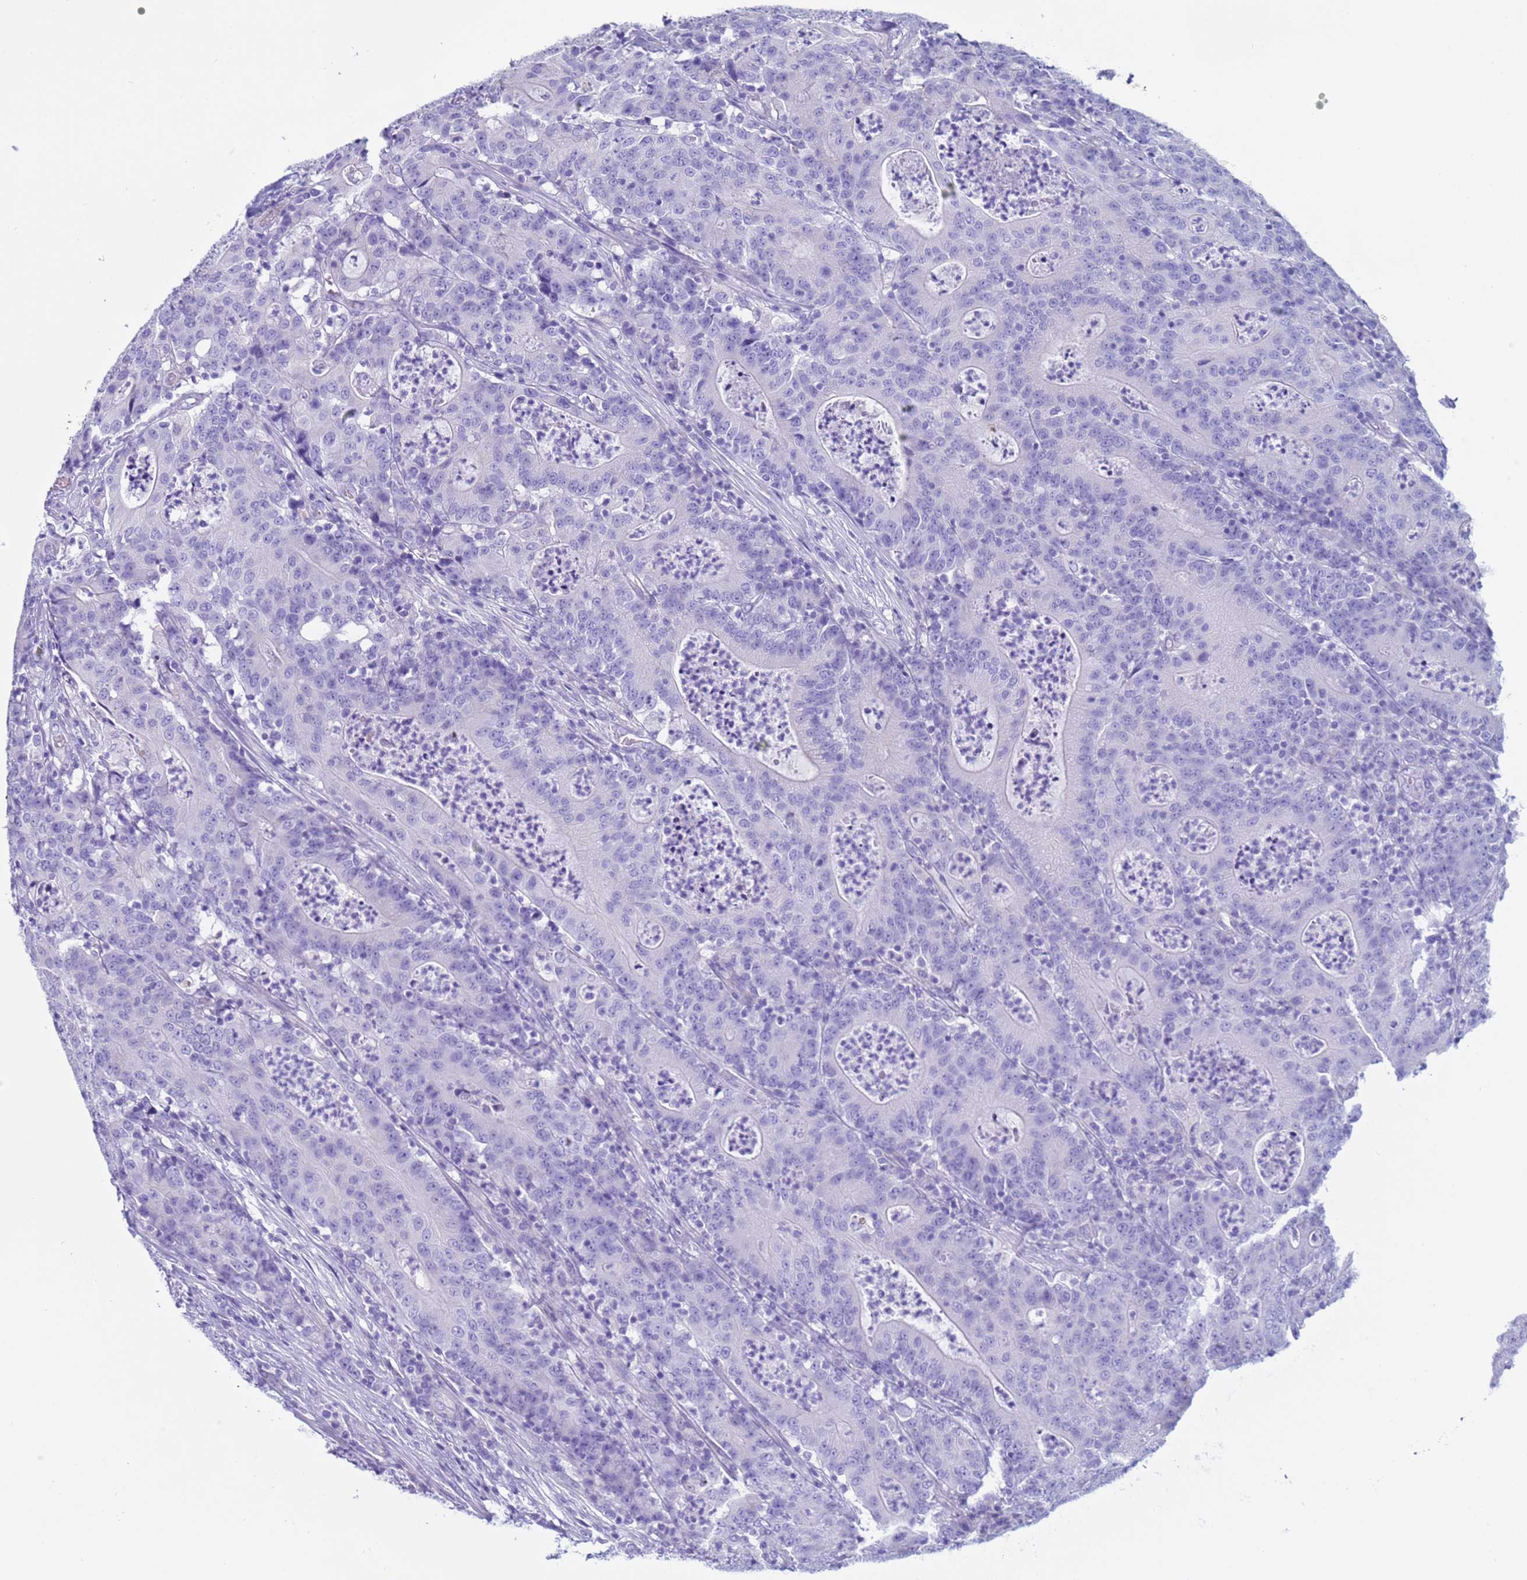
{"staining": {"intensity": "negative", "quantity": "none", "location": "none"}, "tissue": "colorectal cancer", "cell_type": "Tumor cells", "image_type": "cancer", "snomed": [{"axis": "morphology", "description": "Adenocarcinoma, NOS"}, {"axis": "topography", "description": "Colon"}], "caption": "Immunohistochemistry image of neoplastic tissue: human colorectal cancer (adenocarcinoma) stained with DAB (3,3'-diaminobenzidine) demonstrates no significant protein expression in tumor cells.", "gene": "CST4", "patient": {"sex": "male", "age": 83}}